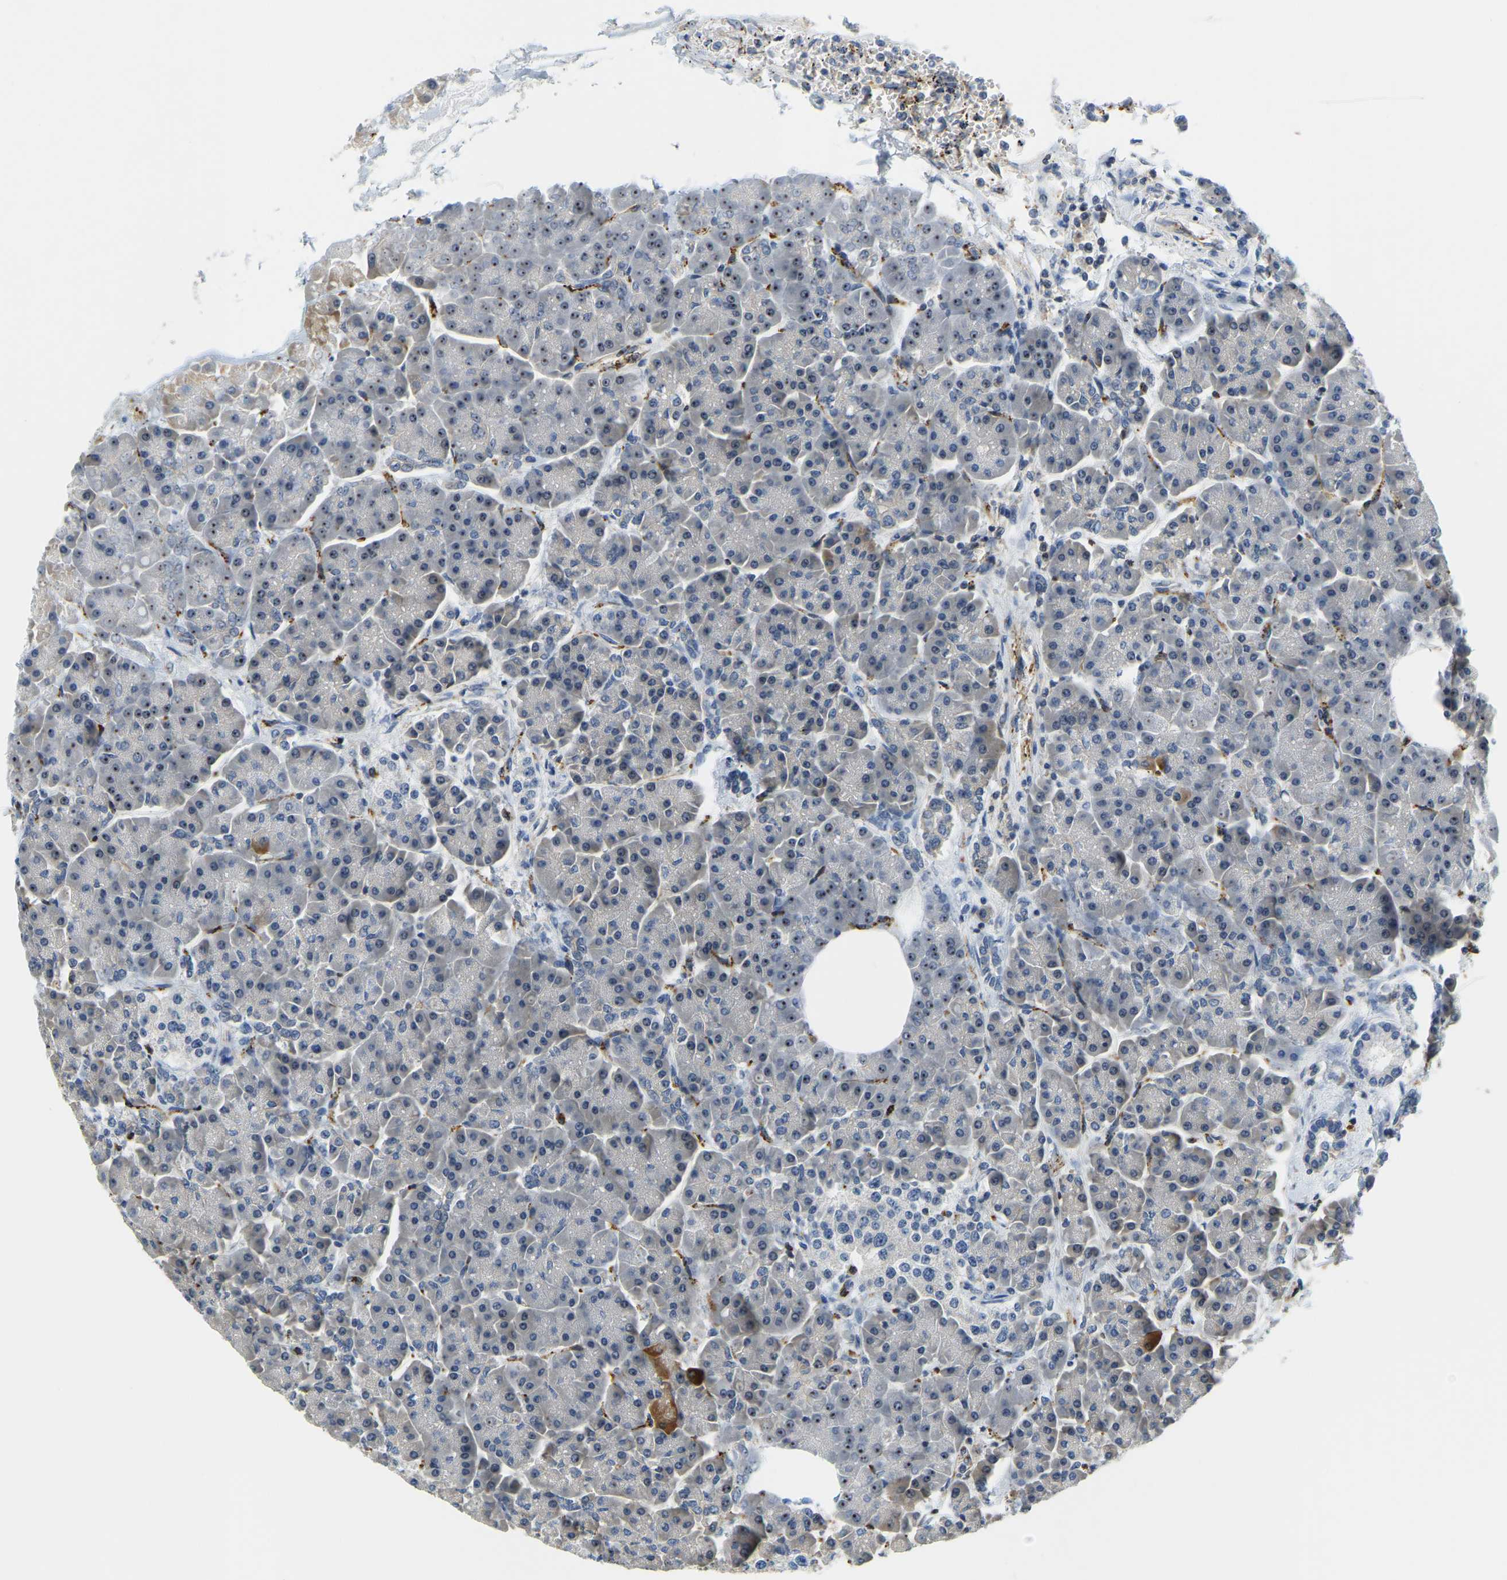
{"staining": {"intensity": "moderate", "quantity": "<25%", "location": "cytoplasmic/membranous,nuclear"}, "tissue": "pancreas", "cell_type": "Exocrine glandular cells", "image_type": "normal", "snomed": [{"axis": "morphology", "description": "Normal tissue, NOS"}, {"axis": "topography", "description": "Pancreas"}], "caption": "A low amount of moderate cytoplasmic/membranous,nuclear positivity is seen in approximately <25% of exocrine glandular cells in benign pancreas.", "gene": "RRP1", "patient": {"sex": "female", "age": 70}}